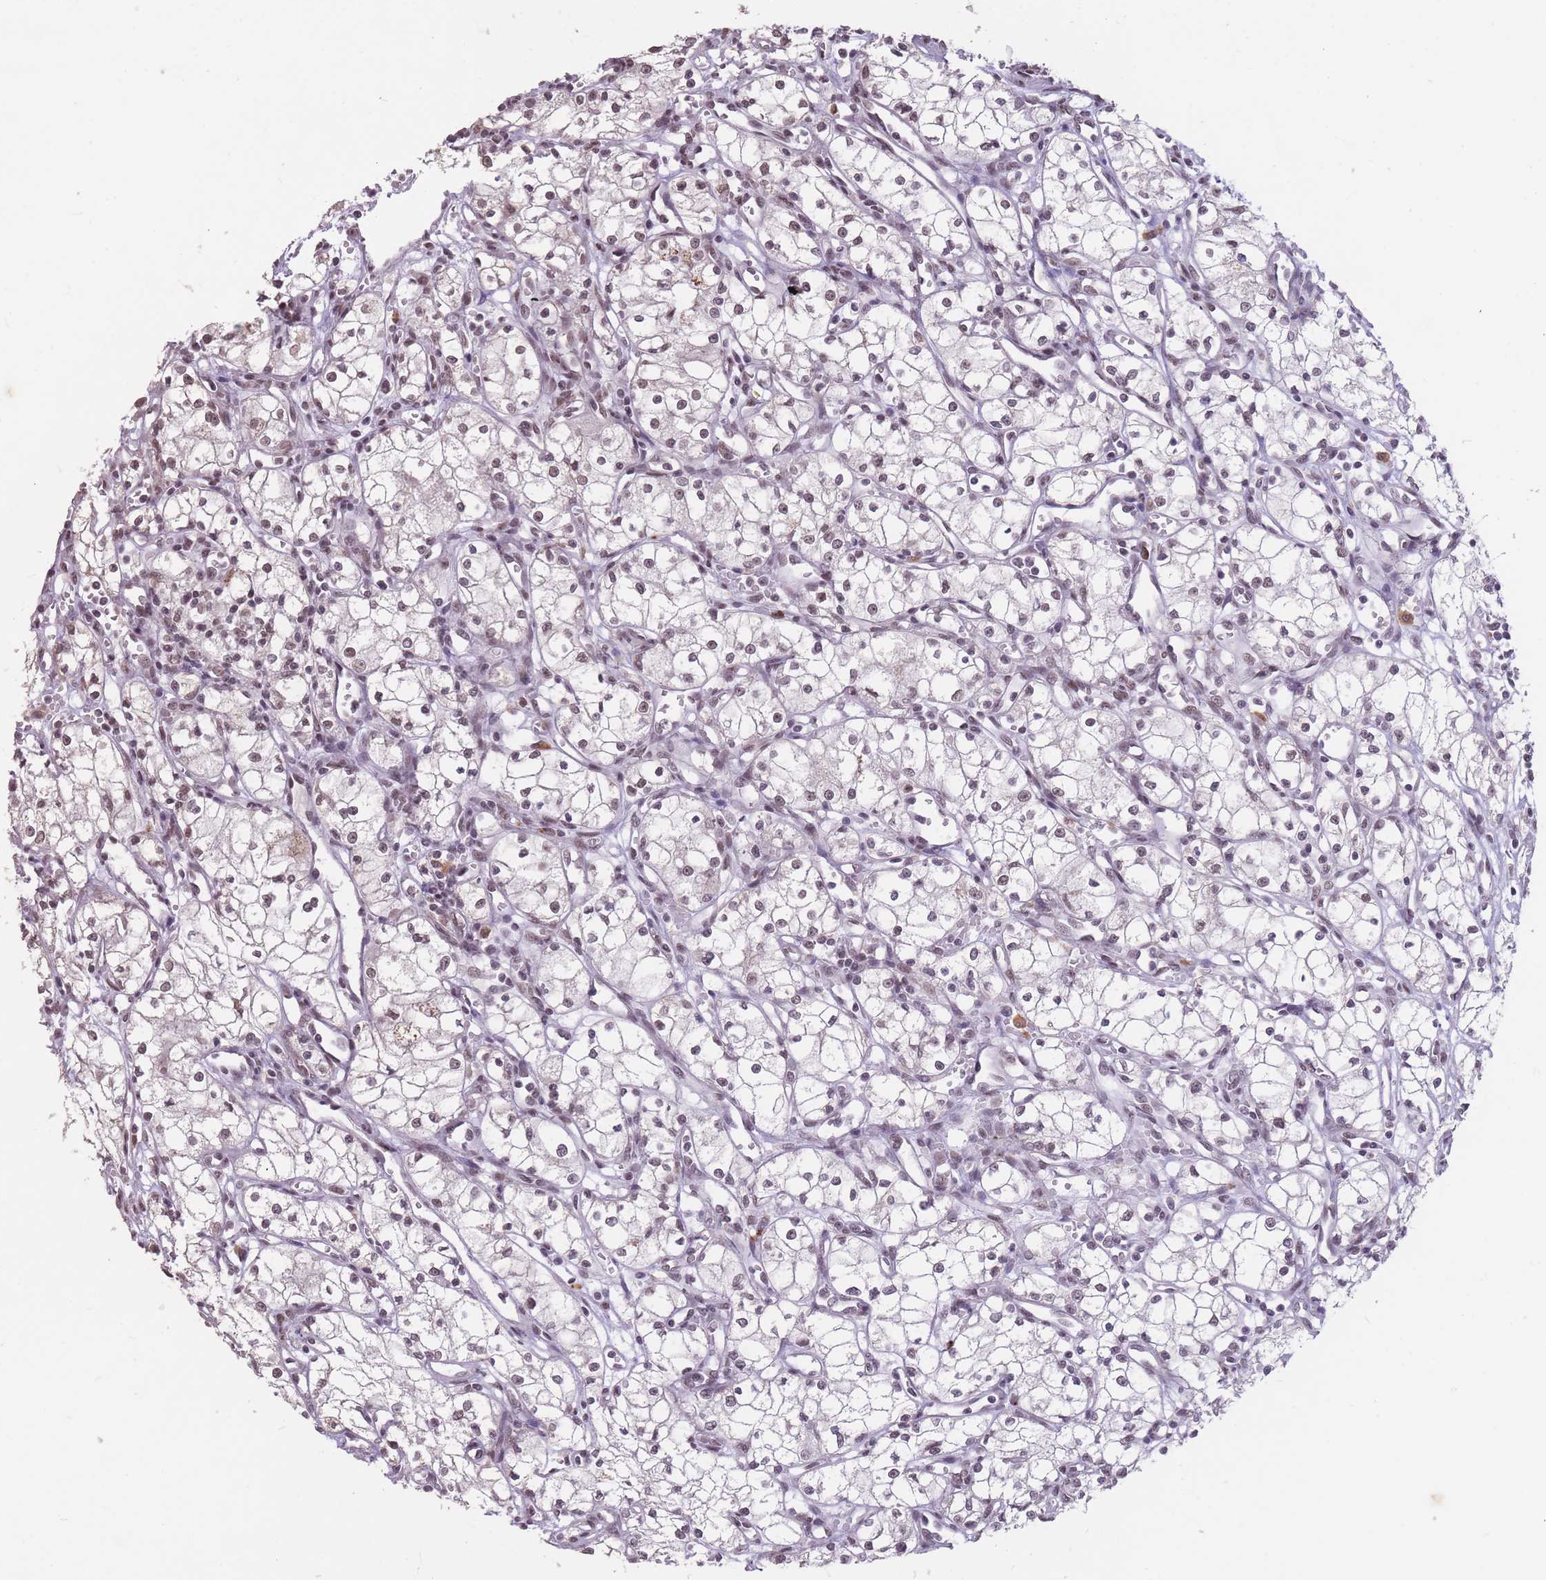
{"staining": {"intensity": "weak", "quantity": ">75%", "location": "nuclear"}, "tissue": "renal cancer", "cell_type": "Tumor cells", "image_type": "cancer", "snomed": [{"axis": "morphology", "description": "Adenocarcinoma, NOS"}, {"axis": "topography", "description": "Kidney"}], "caption": "Renal cancer (adenocarcinoma) stained with a brown dye displays weak nuclear positive positivity in about >75% of tumor cells.", "gene": "HNRNPUL1", "patient": {"sex": "male", "age": 59}}